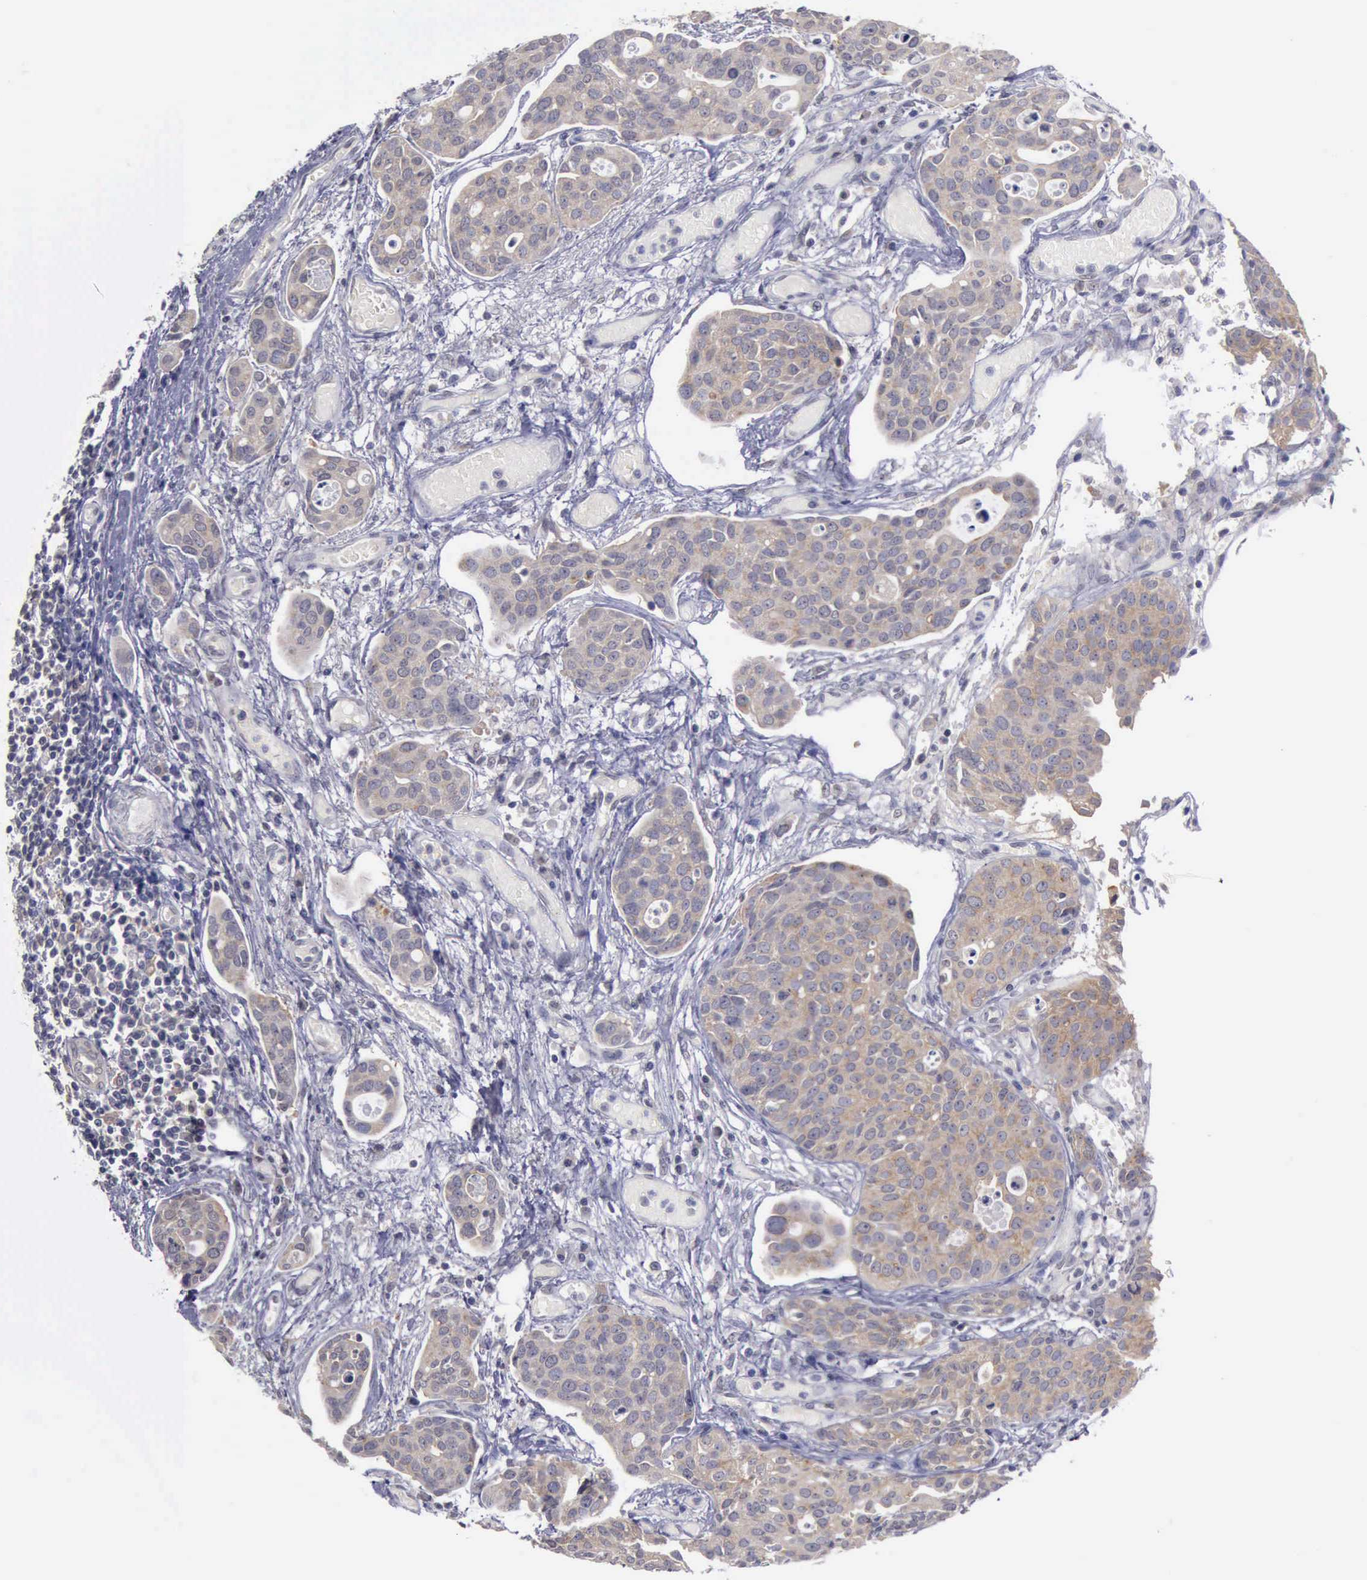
{"staining": {"intensity": "weak", "quantity": ">75%", "location": "cytoplasmic/membranous"}, "tissue": "urothelial cancer", "cell_type": "Tumor cells", "image_type": "cancer", "snomed": [{"axis": "morphology", "description": "Urothelial carcinoma, High grade"}, {"axis": "topography", "description": "Urinary bladder"}], "caption": "Weak cytoplasmic/membranous positivity is appreciated in approximately >75% of tumor cells in urothelial carcinoma (high-grade). (Brightfield microscopy of DAB IHC at high magnification).", "gene": "PHKA1", "patient": {"sex": "male", "age": 78}}